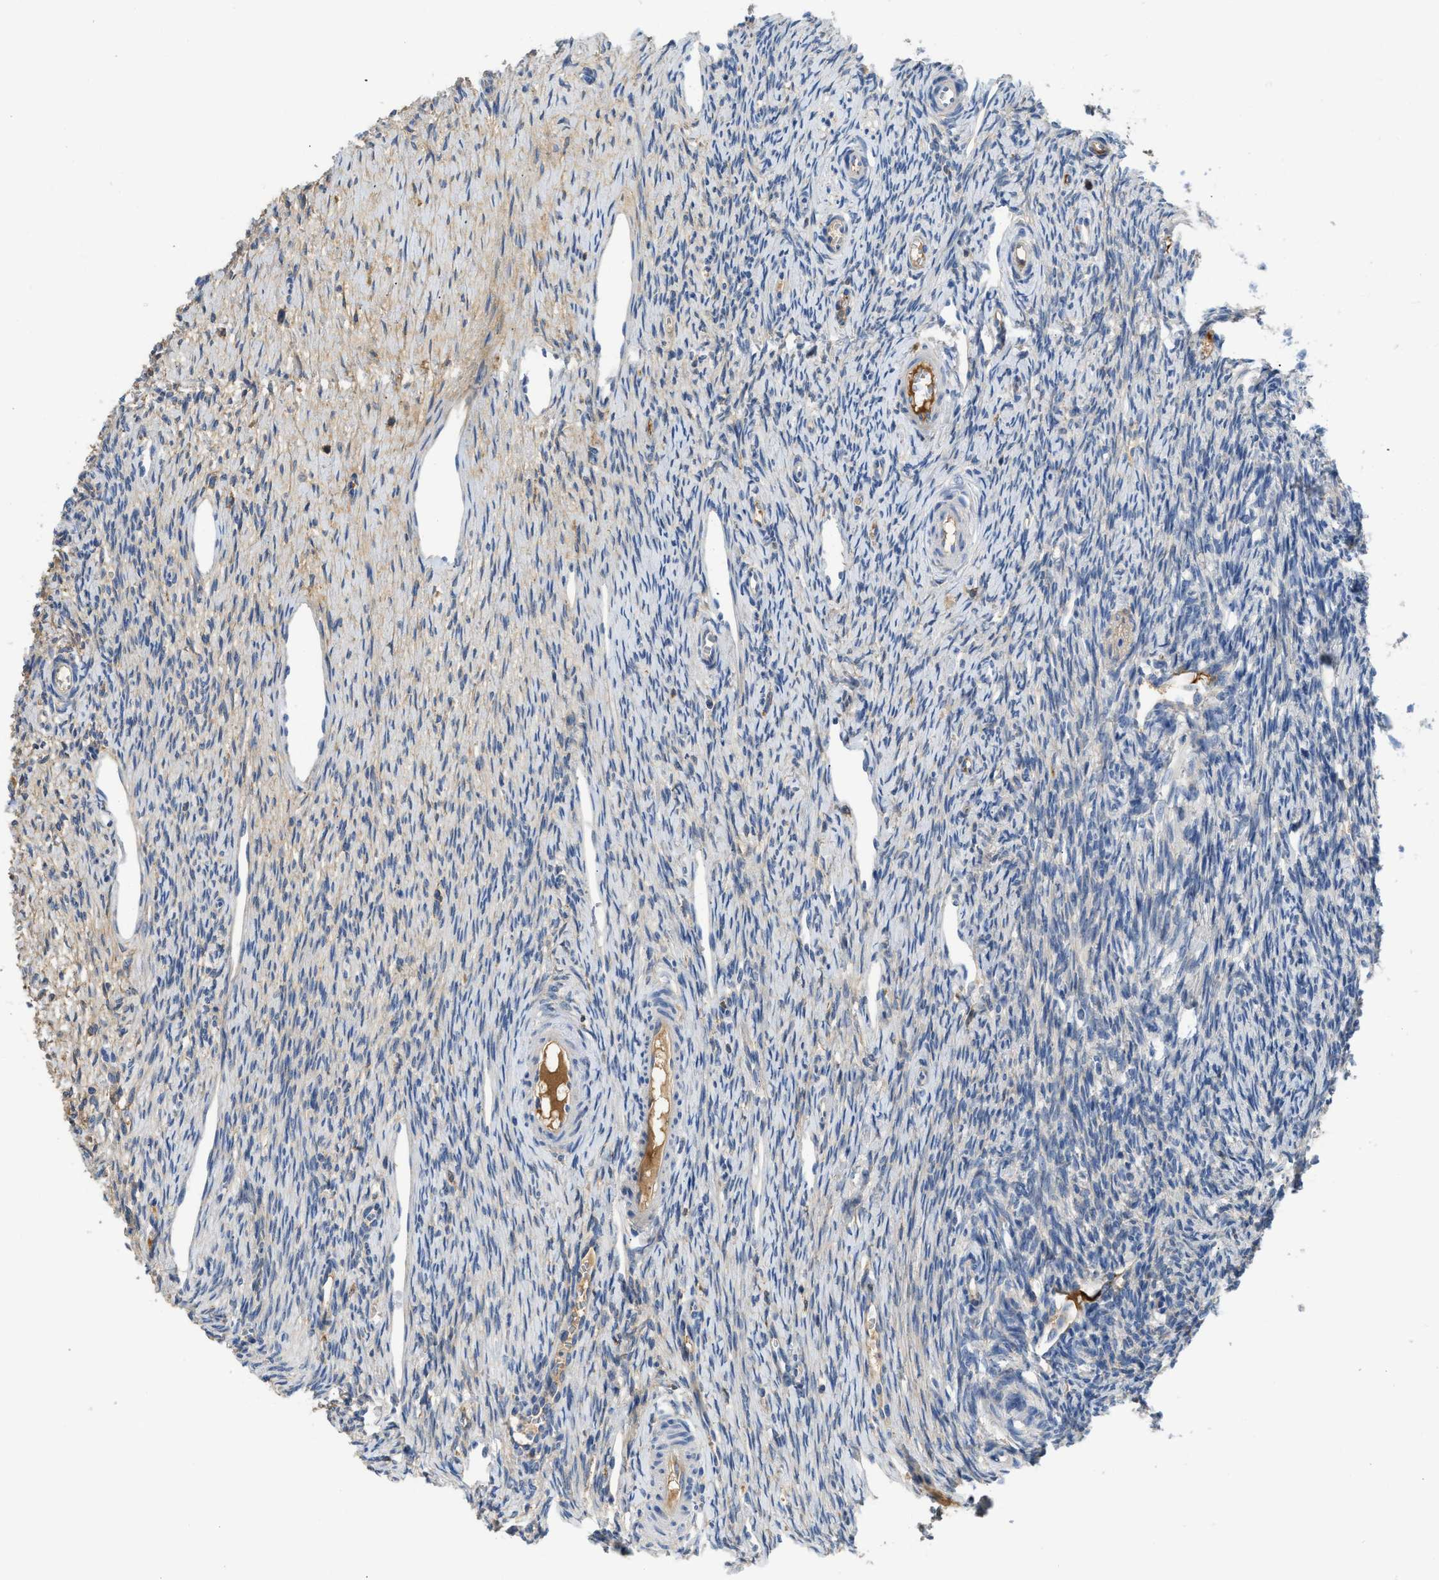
{"staining": {"intensity": "weak", "quantity": "<25%", "location": "cytoplasmic/membranous"}, "tissue": "ovary", "cell_type": "Ovarian stroma cells", "image_type": "normal", "snomed": [{"axis": "morphology", "description": "Normal tissue, NOS"}, {"axis": "topography", "description": "Ovary"}], "caption": "Immunohistochemistry (IHC) histopathology image of unremarkable ovary stained for a protein (brown), which displays no expression in ovarian stroma cells.", "gene": "C1S", "patient": {"sex": "female", "age": 33}}